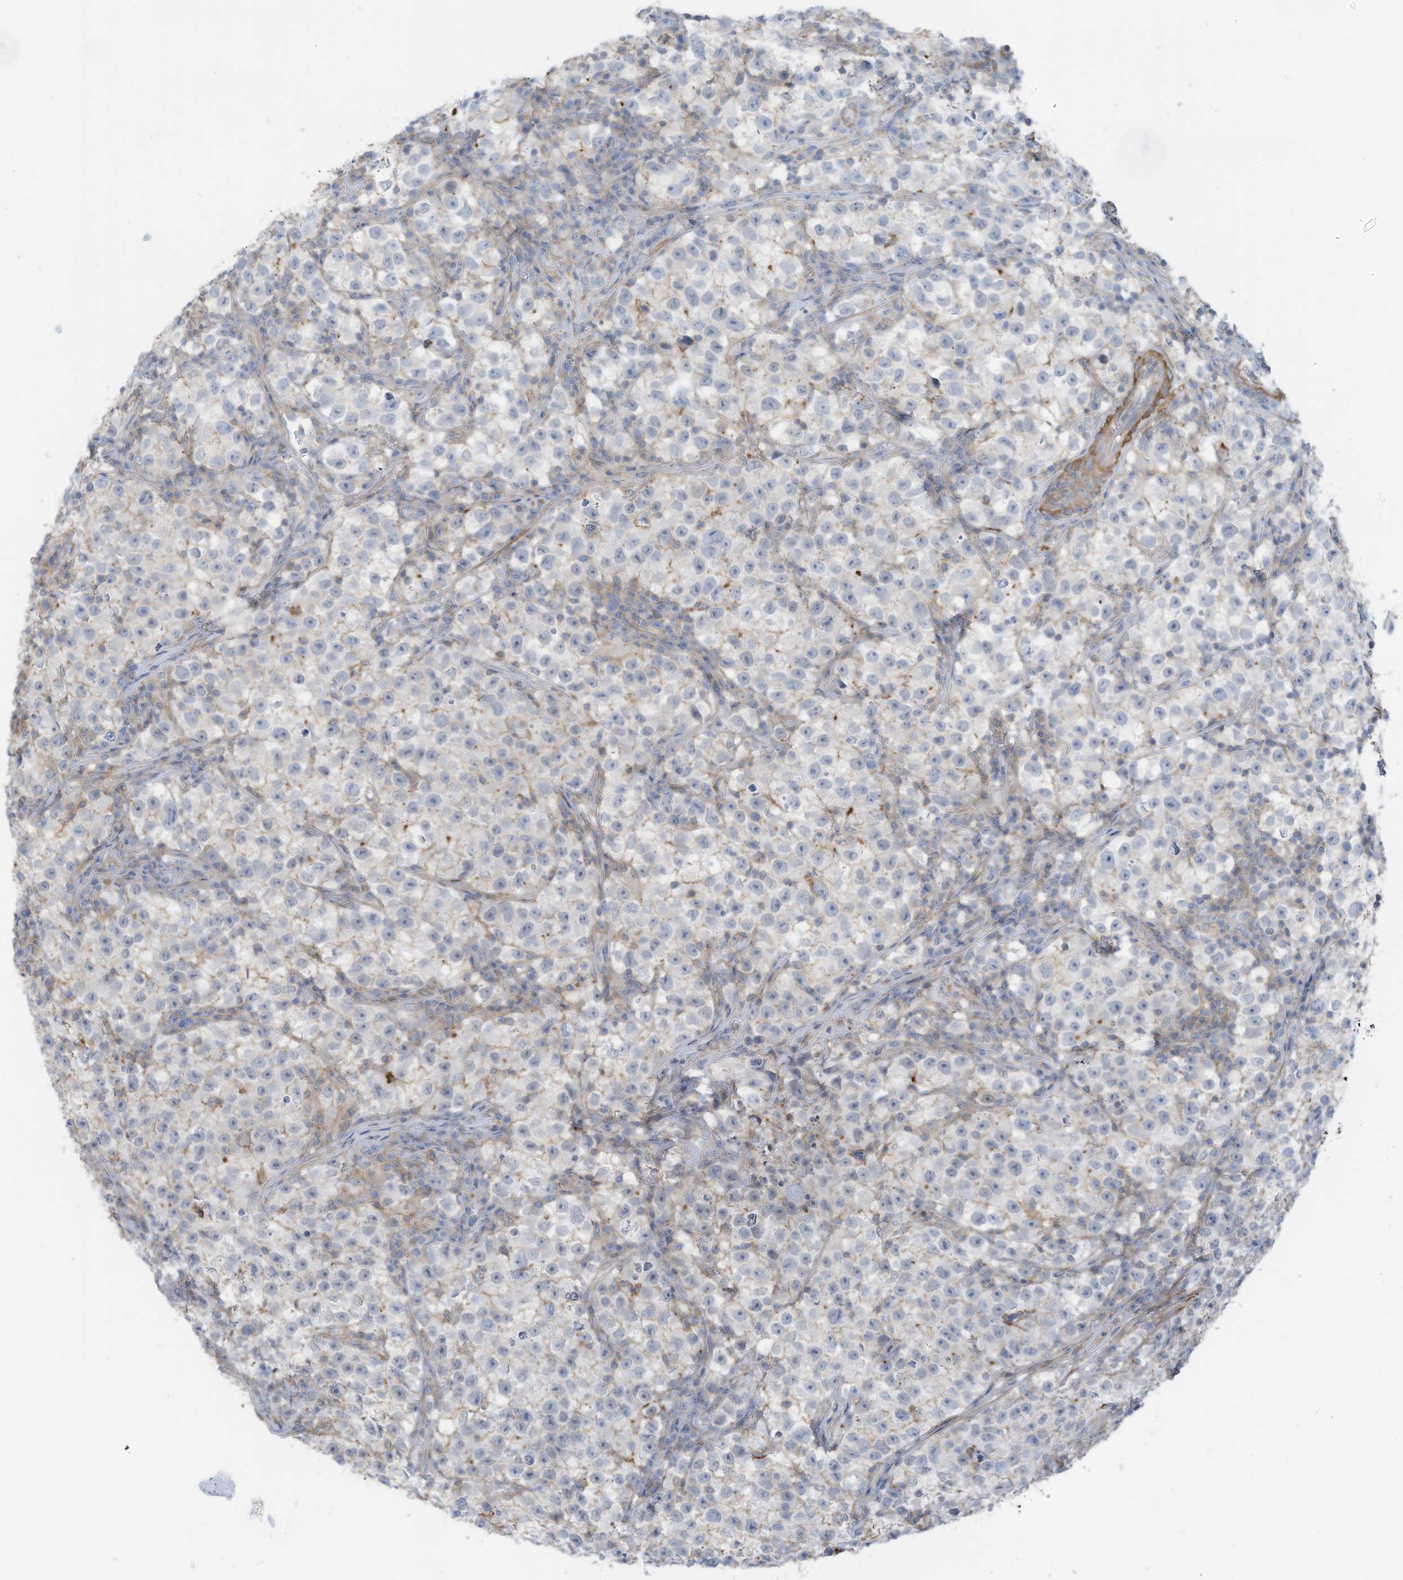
{"staining": {"intensity": "negative", "quantity": "none", "location": "none"}, "tissue": "testis cancer", "cell_type": "Tumor cells", "image_type": "cancer", "snomed": [{"axis": "morphology", "description": "Seminoma, NOS"}, {"axis": "topography", "description": "Testis"}], "caption": "There is no significant positivity in tumor cells of testis seminoma. (DAB (3,3'-diaminobenzidine) immunohistochemistry (IHC) with hematoxylin counter stain).", "gene": "ZNF846", "patient": {"sex": "male", "age": 22}}